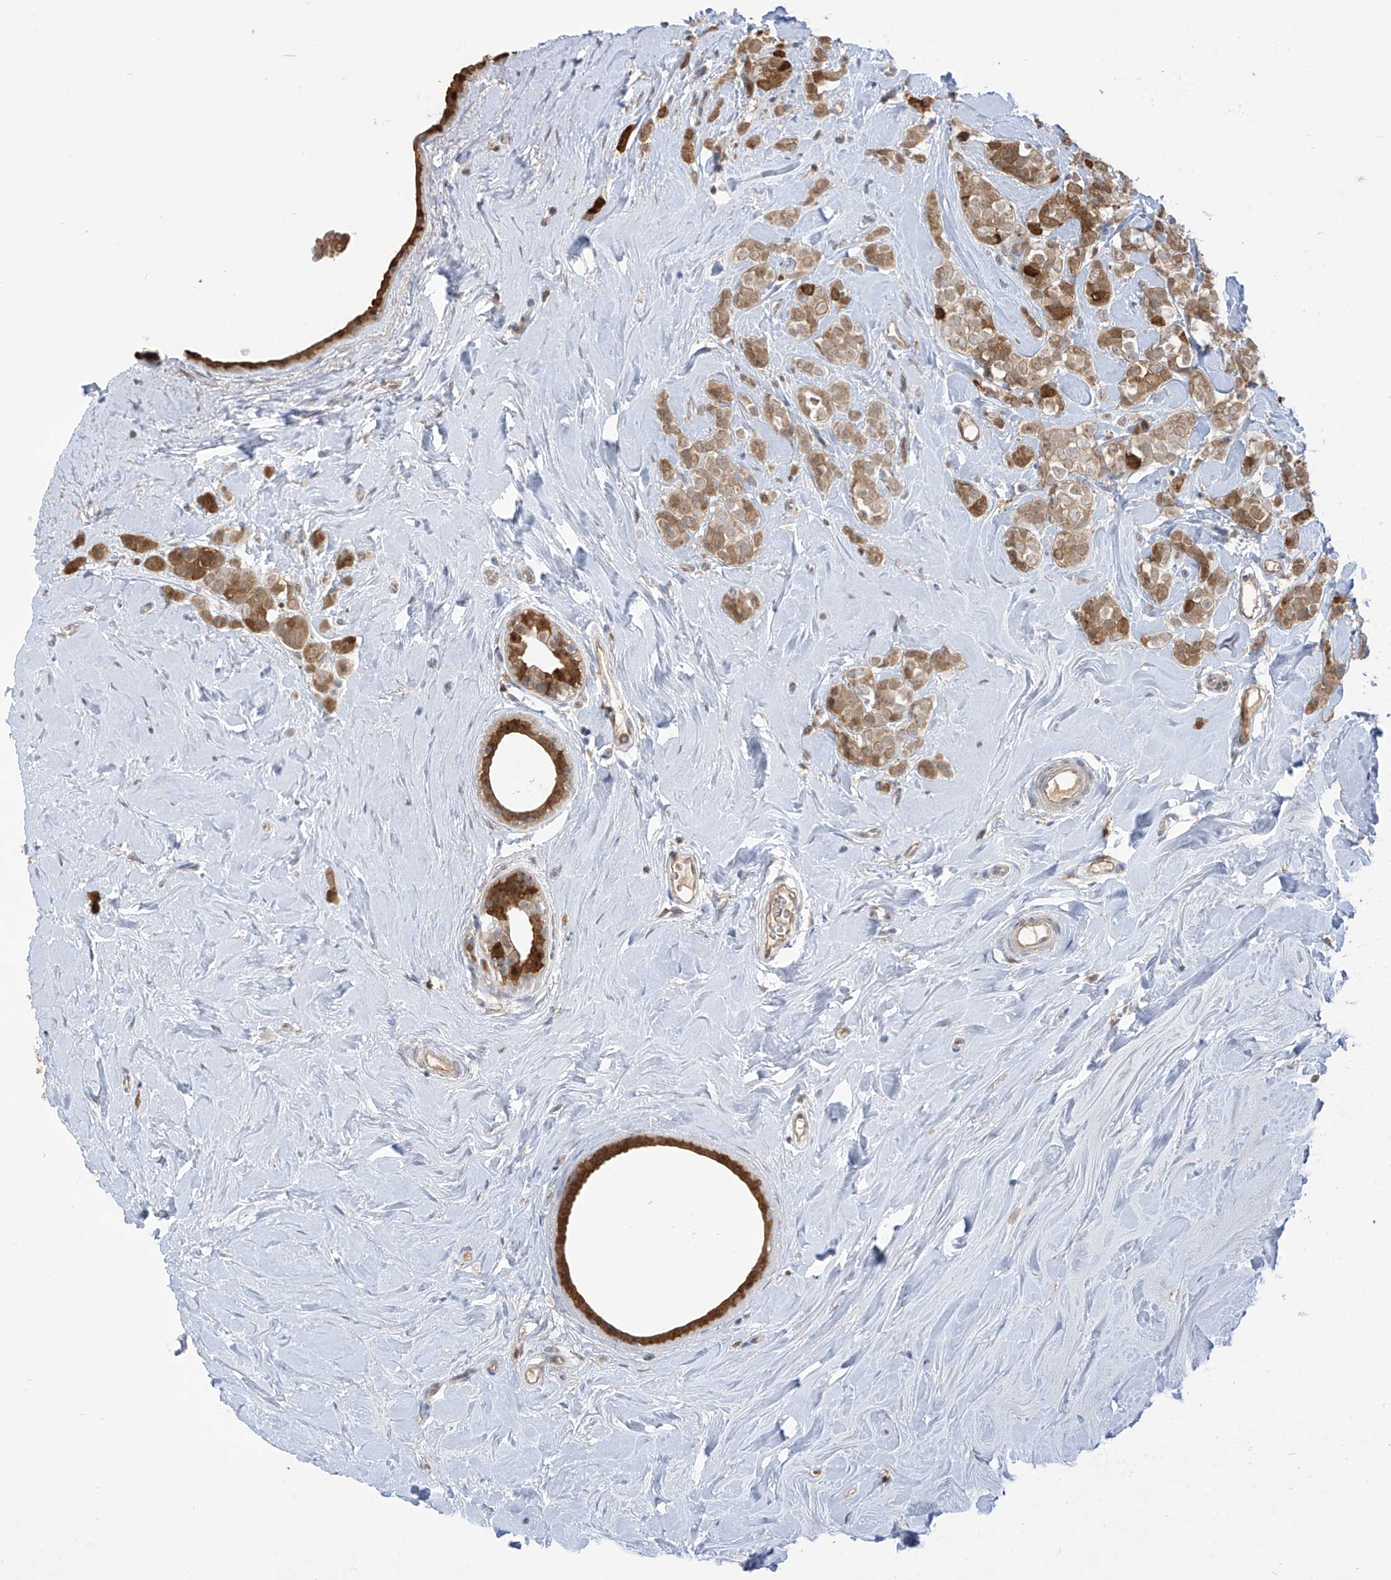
{"staining": {"intensity": "moderate", "quantity": ">75%", "location": "cytoplasmic/membranous"}, "tissue": "breast cancer", "cell_type": "Tumor cells", "image_type": "cancer", "snomed": [{"axis": "morphology", "description": "Lobular carcinoma"}, {"axis": "topography", "description": "Breast"}], "caption": "A medium amount of moderate cytoplasmic/membranous staining is present in about >75% of tumor cells in breast cancer tissue. Ihc stains the protein in brown and the nuclei are stained blue.", "gene": "IDH1", "patient": {"sex": "female", "age": 47}}